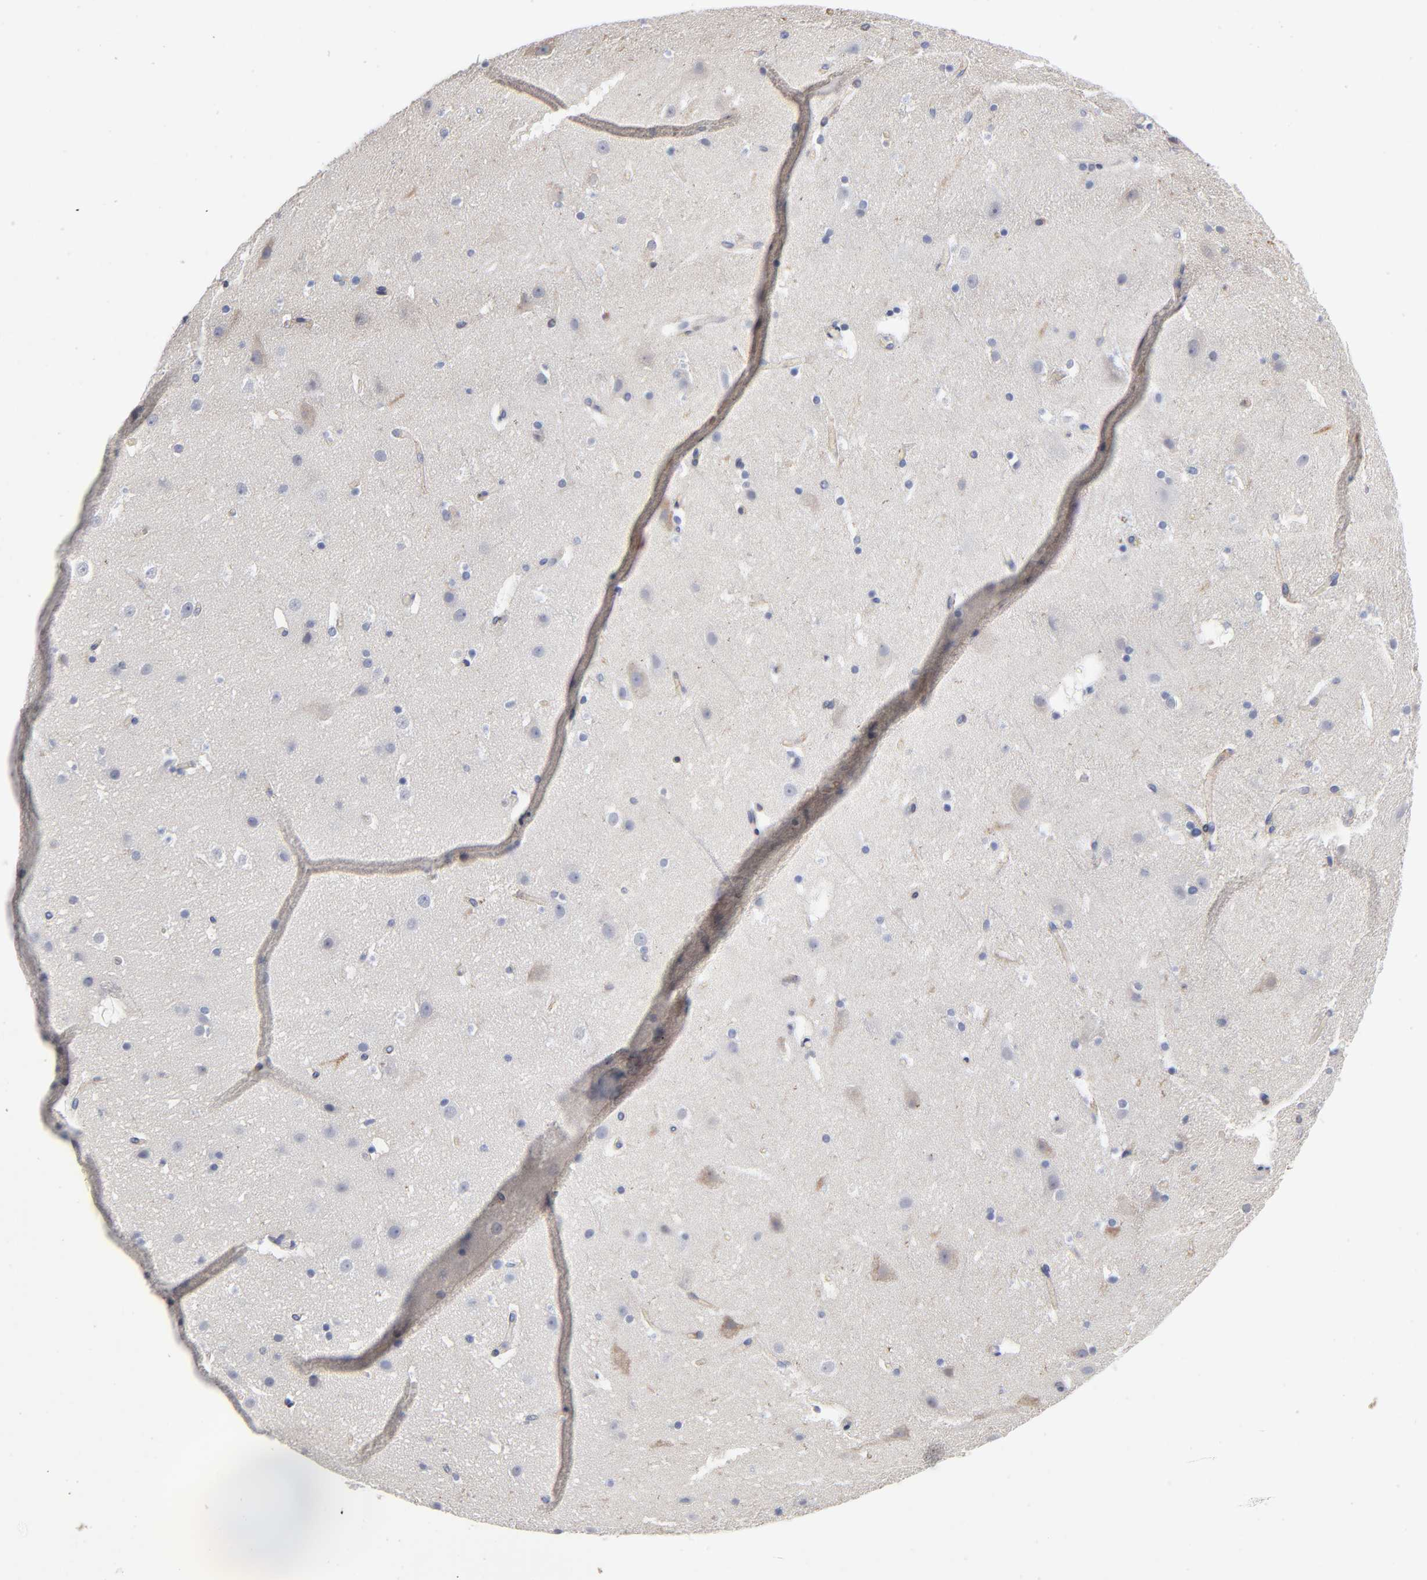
{"staining": {"intensity": "negative", "quantity": "none", "location": "none"}, "tissue": "cerebral cortex", "cell_type": "Endothelial cells", "image_type": "normal", "snomed": [{"axis": "morphology", "description": "Normal tissue, NOS"}, {"axis": "topography", "description": "Cerebral cortex"}], "caption": "High power microscopy image of an IHC photomicrograph of unremarkable cerebral cortex, revealing no significant staining in endothelial cells. (Brightfield microscopy of DAB immunohistochemistry (IHC) at high magnification).", "gene": "PDLIM2", "patient": {"sex": "male", "age": 45}}